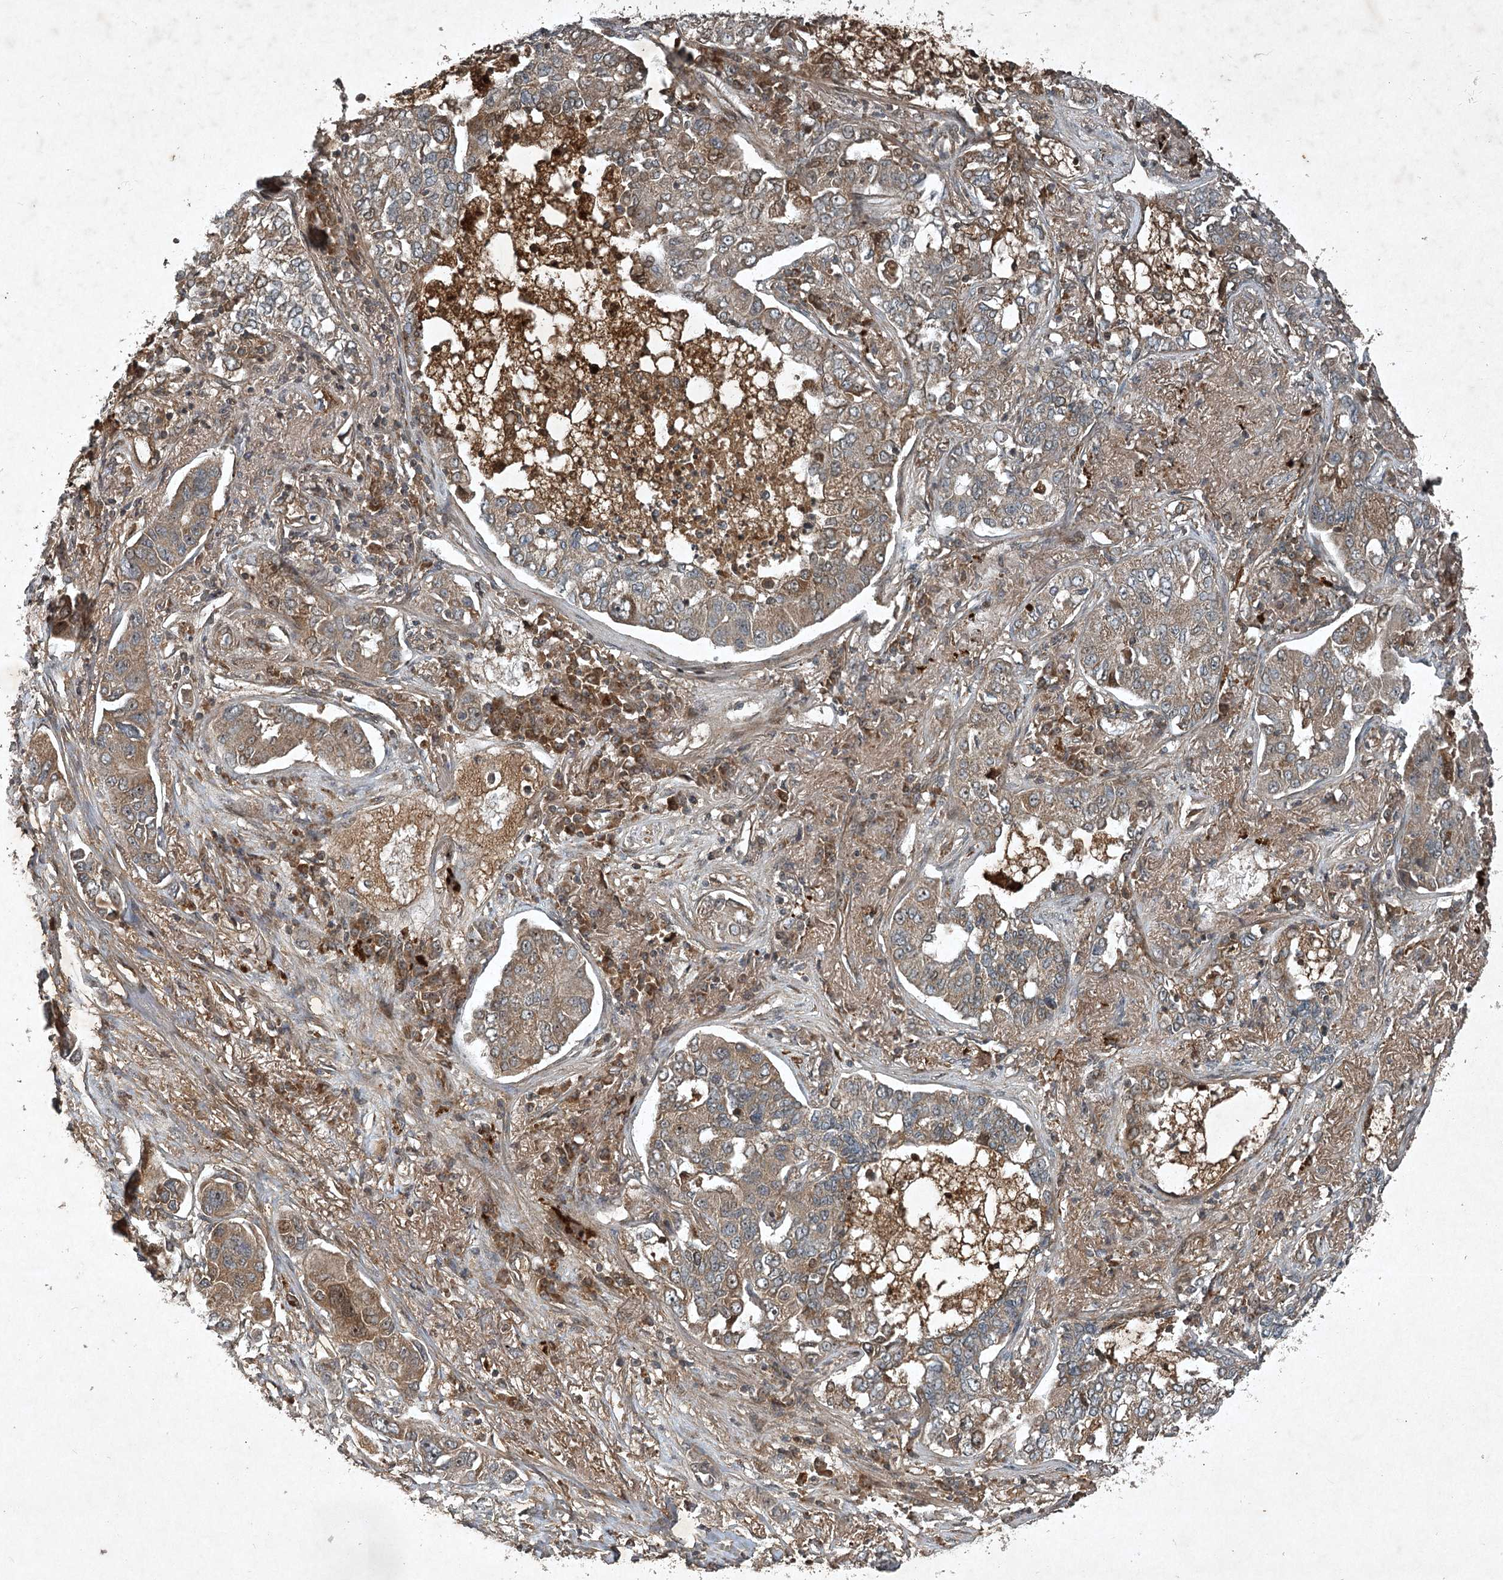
{"staining": {"intensity": "moderate", "quantity": "25%-75%", "location": "cytoplasmic/membranous"}, "tissue": "lung cancer", "cell_type": "Tumor cells", "image_type": "cancer", "snomed": [{"axis": "morphology", "description": "Adenocarcinoma, NOS"}, {"axis": "topography", "description": "Lung"}], "caption": "IHC of human adenocarcinoma (lung) exhibits medium levels of moderate cytoplasmic/membranous expression in approximately 25%-75% of tumor cells.", "gene": "UNC93A", "patient": {"sex": "male", "age": 49}}